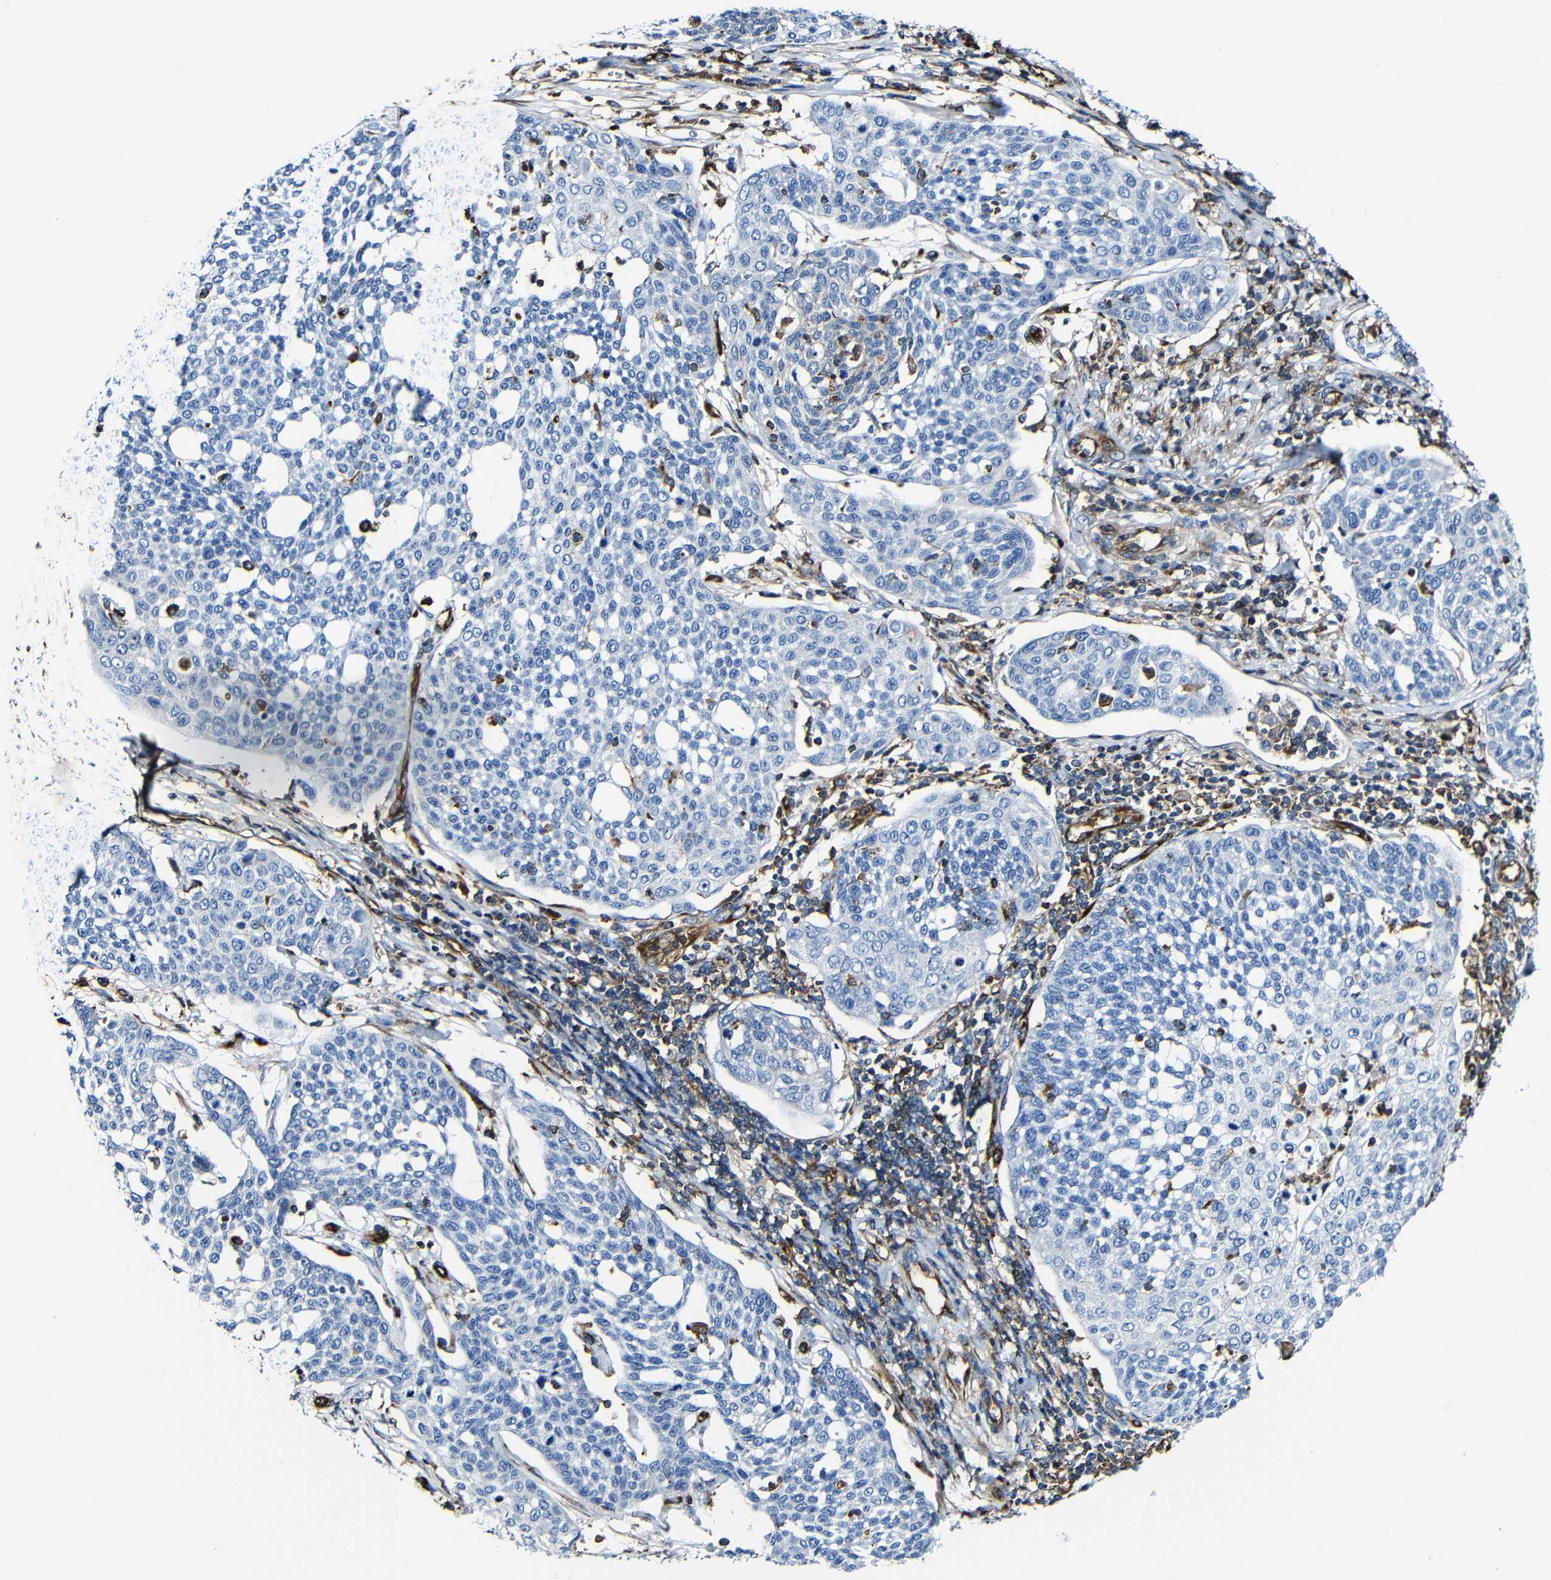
{"staining": {"intensity": "negative", "quantity": "none", "location": "none"}, "tissue": "cervical cancer", "cell_type": "Tumor cells", "image_type": "cancer", "snomed": [{"axis": "morphology", "description": "Squamous cell carcinoma, NOS"}, {"axis": "topography", "description": "Cervix"}], "caption": "There is no significant positivity in tumor cells of cervical cancer. The staining is performed using DAB (3,3'-diaminobenzidine) brown chromogen with nuclei counter-stained in using hematoxylin.", "gene": "MSN", "patient": {"sex": "female", "age": 34}}